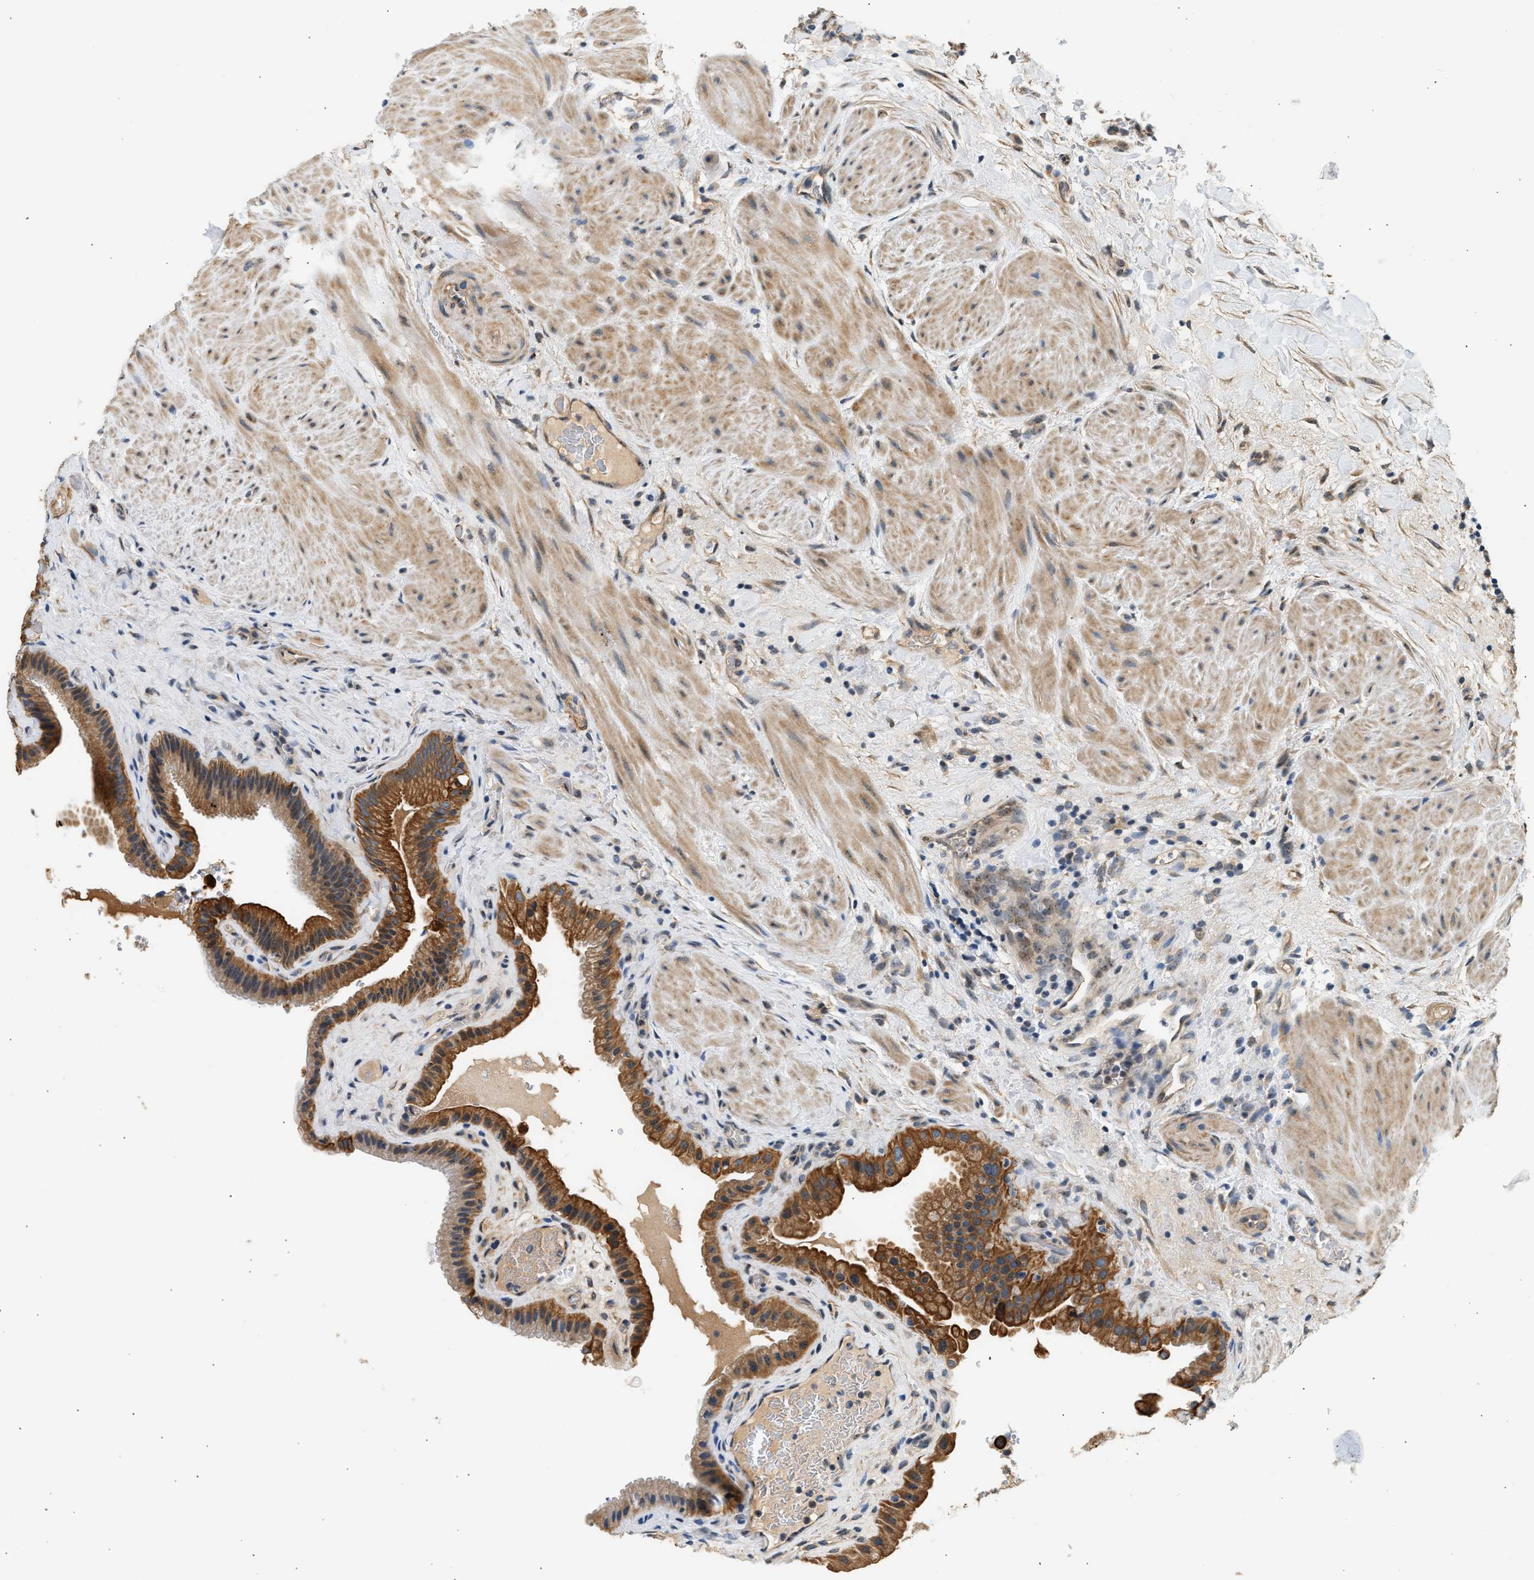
{"staining": {"intensity": "strong", "quantity": ">75%", "location": "cytoplasmic/membranous"}, "tissue": "gallbladder", "cell_type": "Glandular cells", "image_type": "normal", "snomed": [{"axis": "morphology", "description": "Normal tissue, NOS"}, {"axis": "topography", "description": "Gallbladder"}], "caption": "Human gallbladder stained for a protein (brown) reveals strong cytoplasmic/membranous positive positivity in about >75% of glandular cells.", "gene": "WDR31", "patient": {"sex": "male", "age": 49}}